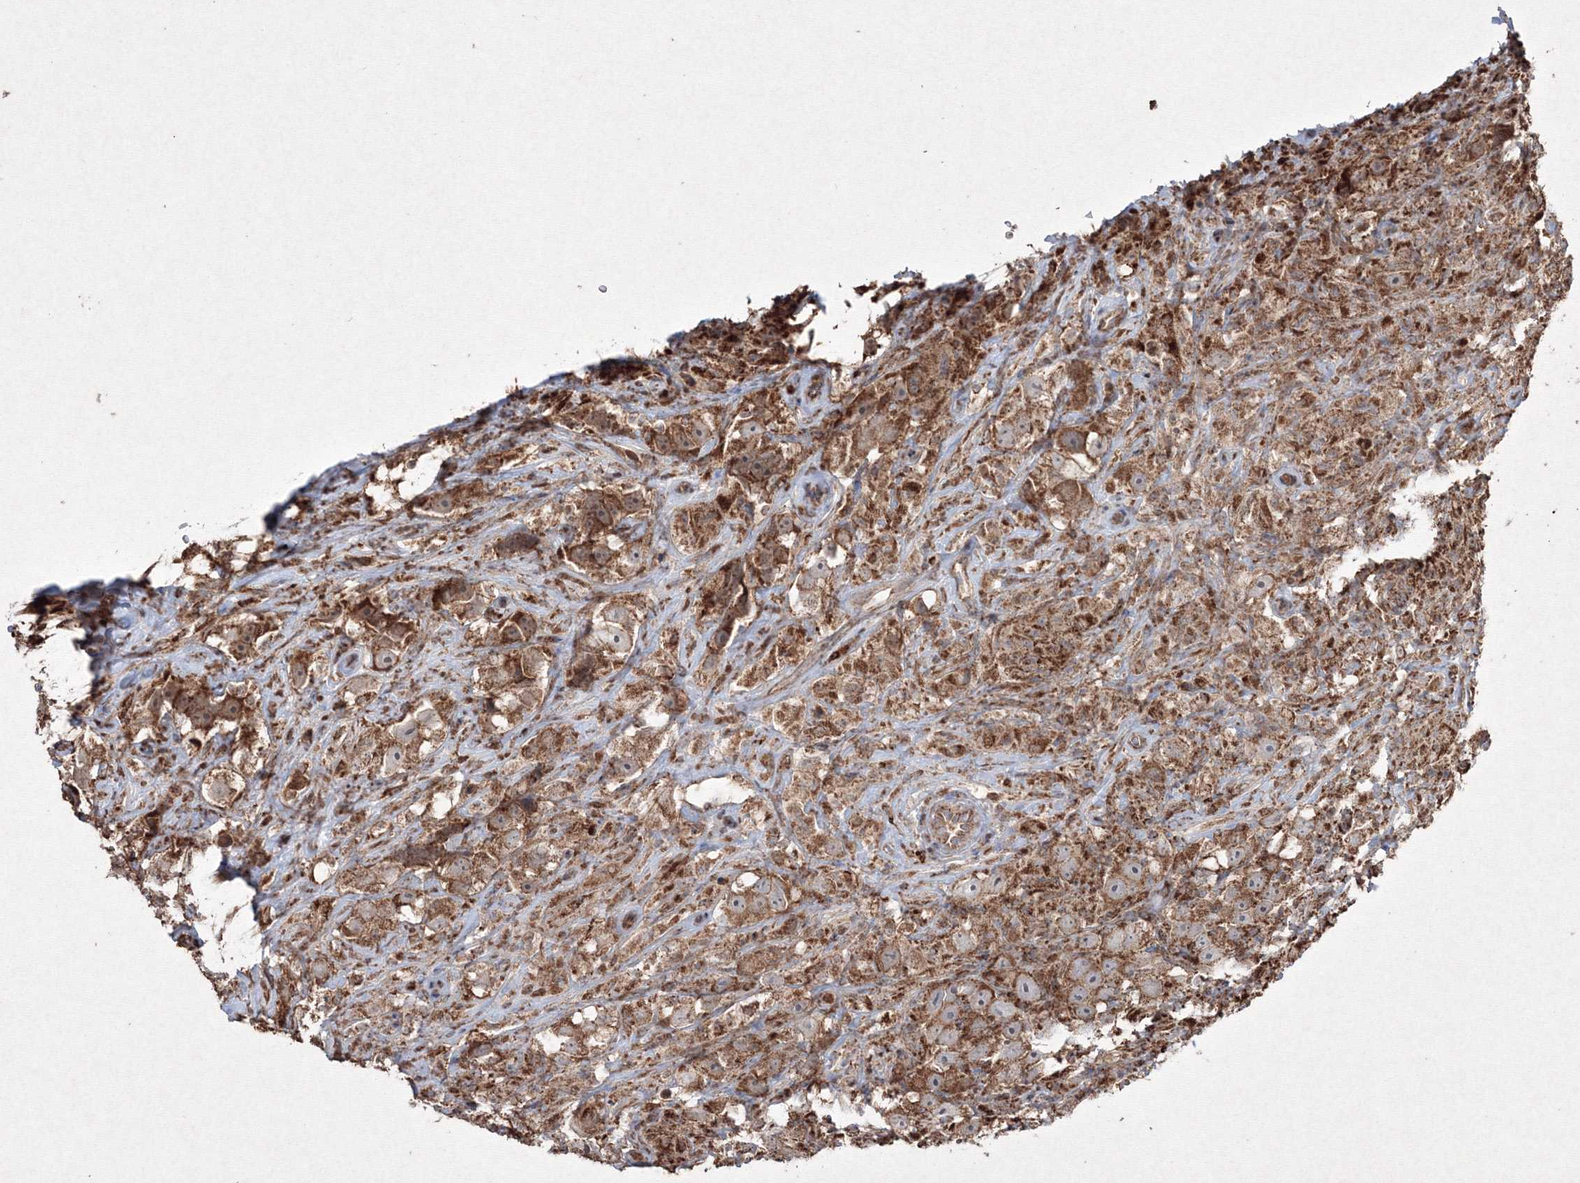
{"staining": {"intensity": "moderate", "quantity": ">75%", "location": "cytoplasmic/membranous"}, "tissue": "testis cancer", "cell_type": "Tumor cells", "image_type": "cancer", "snomed": [{"axis": "morphology", "description": "Seminoma, NOS"}, {"axis": "topography", "description": "Testis"}], "caption": "A brown stain highlights moderate cytoplasmic/membranous staining of a protein in testis cancer (seminoma) tumor cells.", "gene": "GRSF1", "patient": {"sex": "male", "age": 49}}